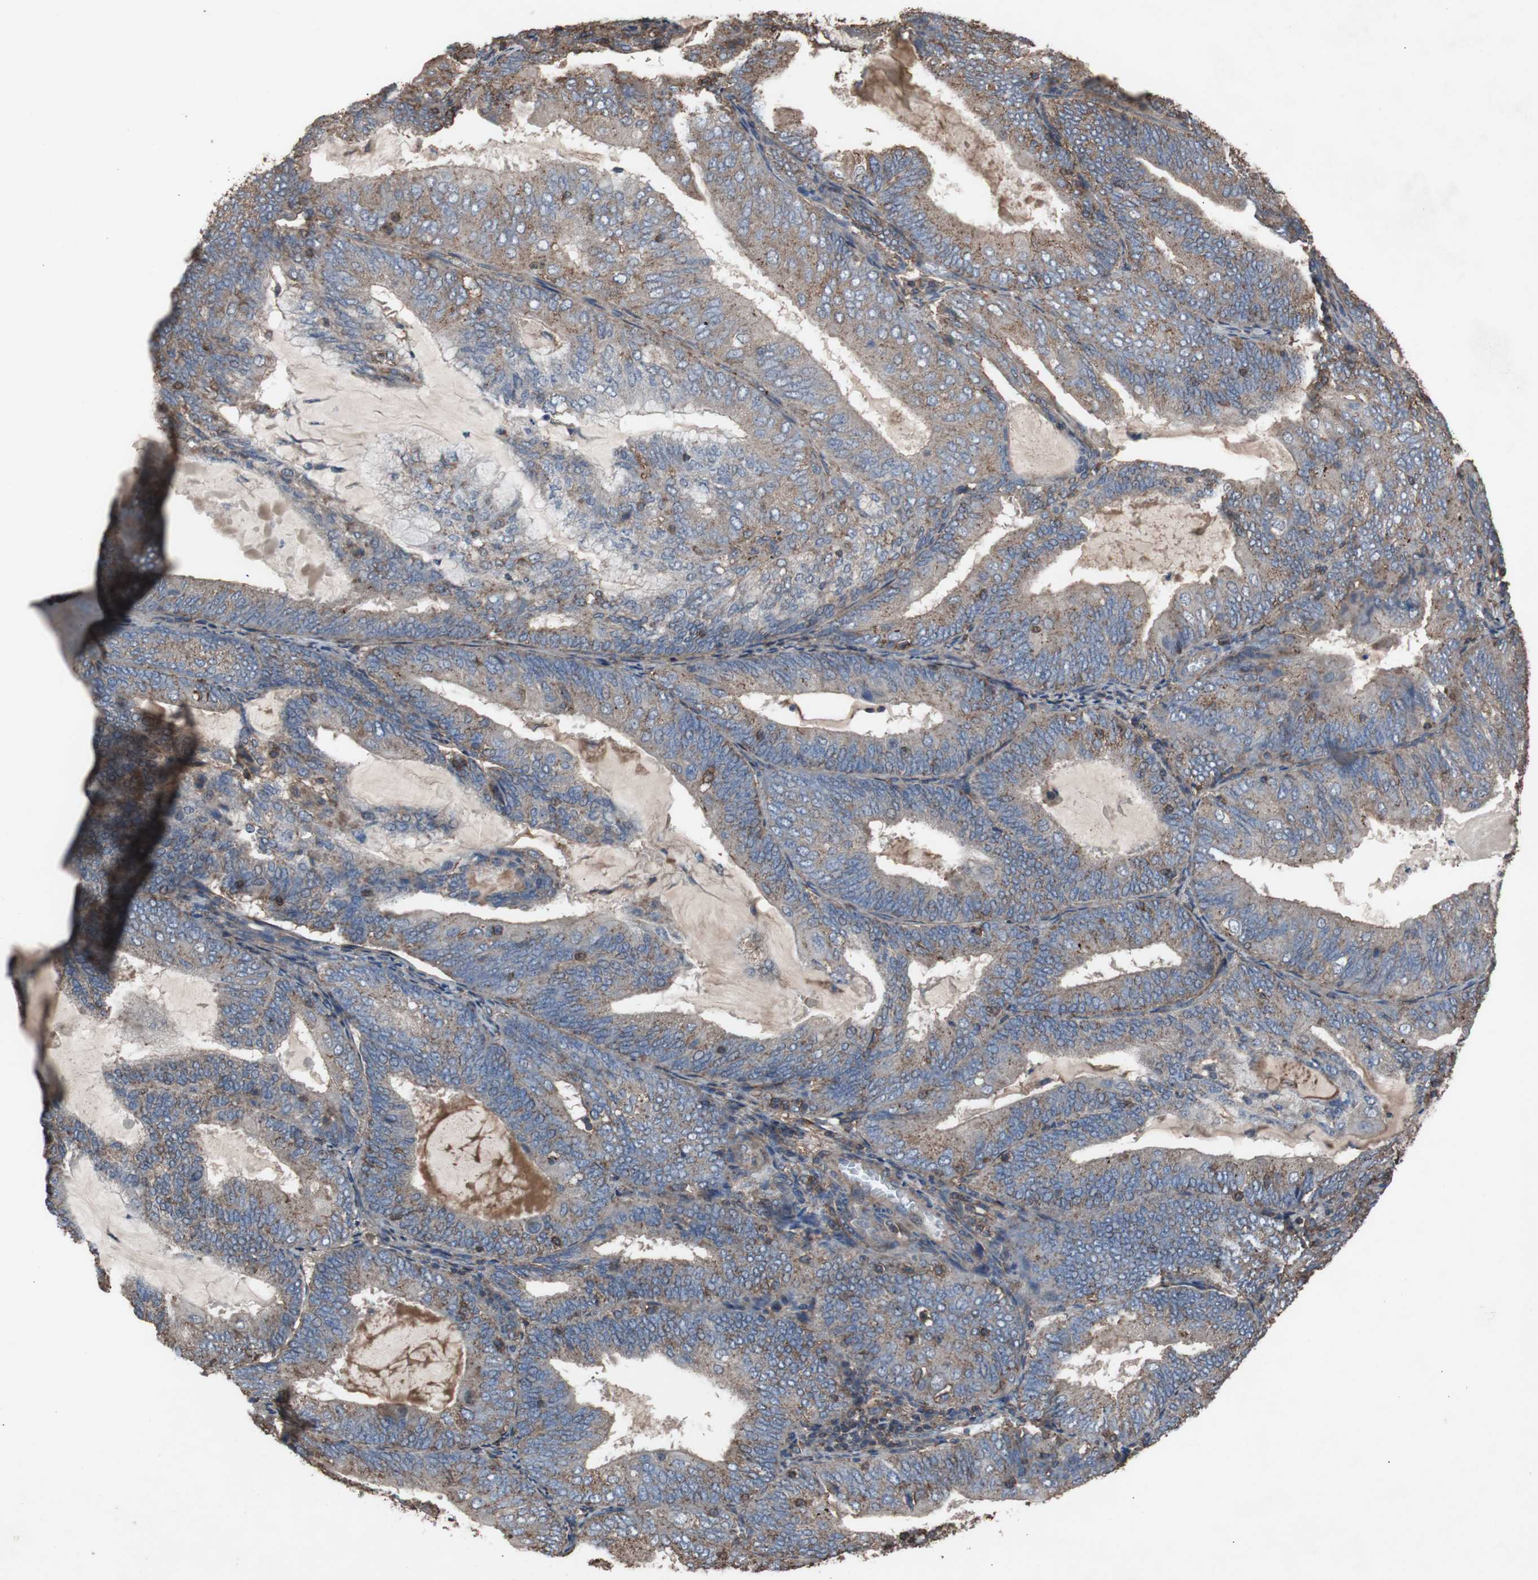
{"staining": {"intensity": "moderate", "quantity": ">75%", "location": "cytoplasmic/membranous"}, "tissue": "endometrial cancer", "cell_type": "Tumor cells", "image_type": "cancer", "snomed": [{"axis": "morphology", "description": "Adenocarcinoma, NOS"}, {"axis": "topography", "description": "Endometrium"}], "caption": "A brown stain shows moderate cytoplasmic/membranous staining of a protein in human adenocarcinoma (endometrial) tumor cells. (IHC, brightfield microscopy, high magnification).", "gene": "COL6A2", "patient": {"sex": "female", "age": 81}}